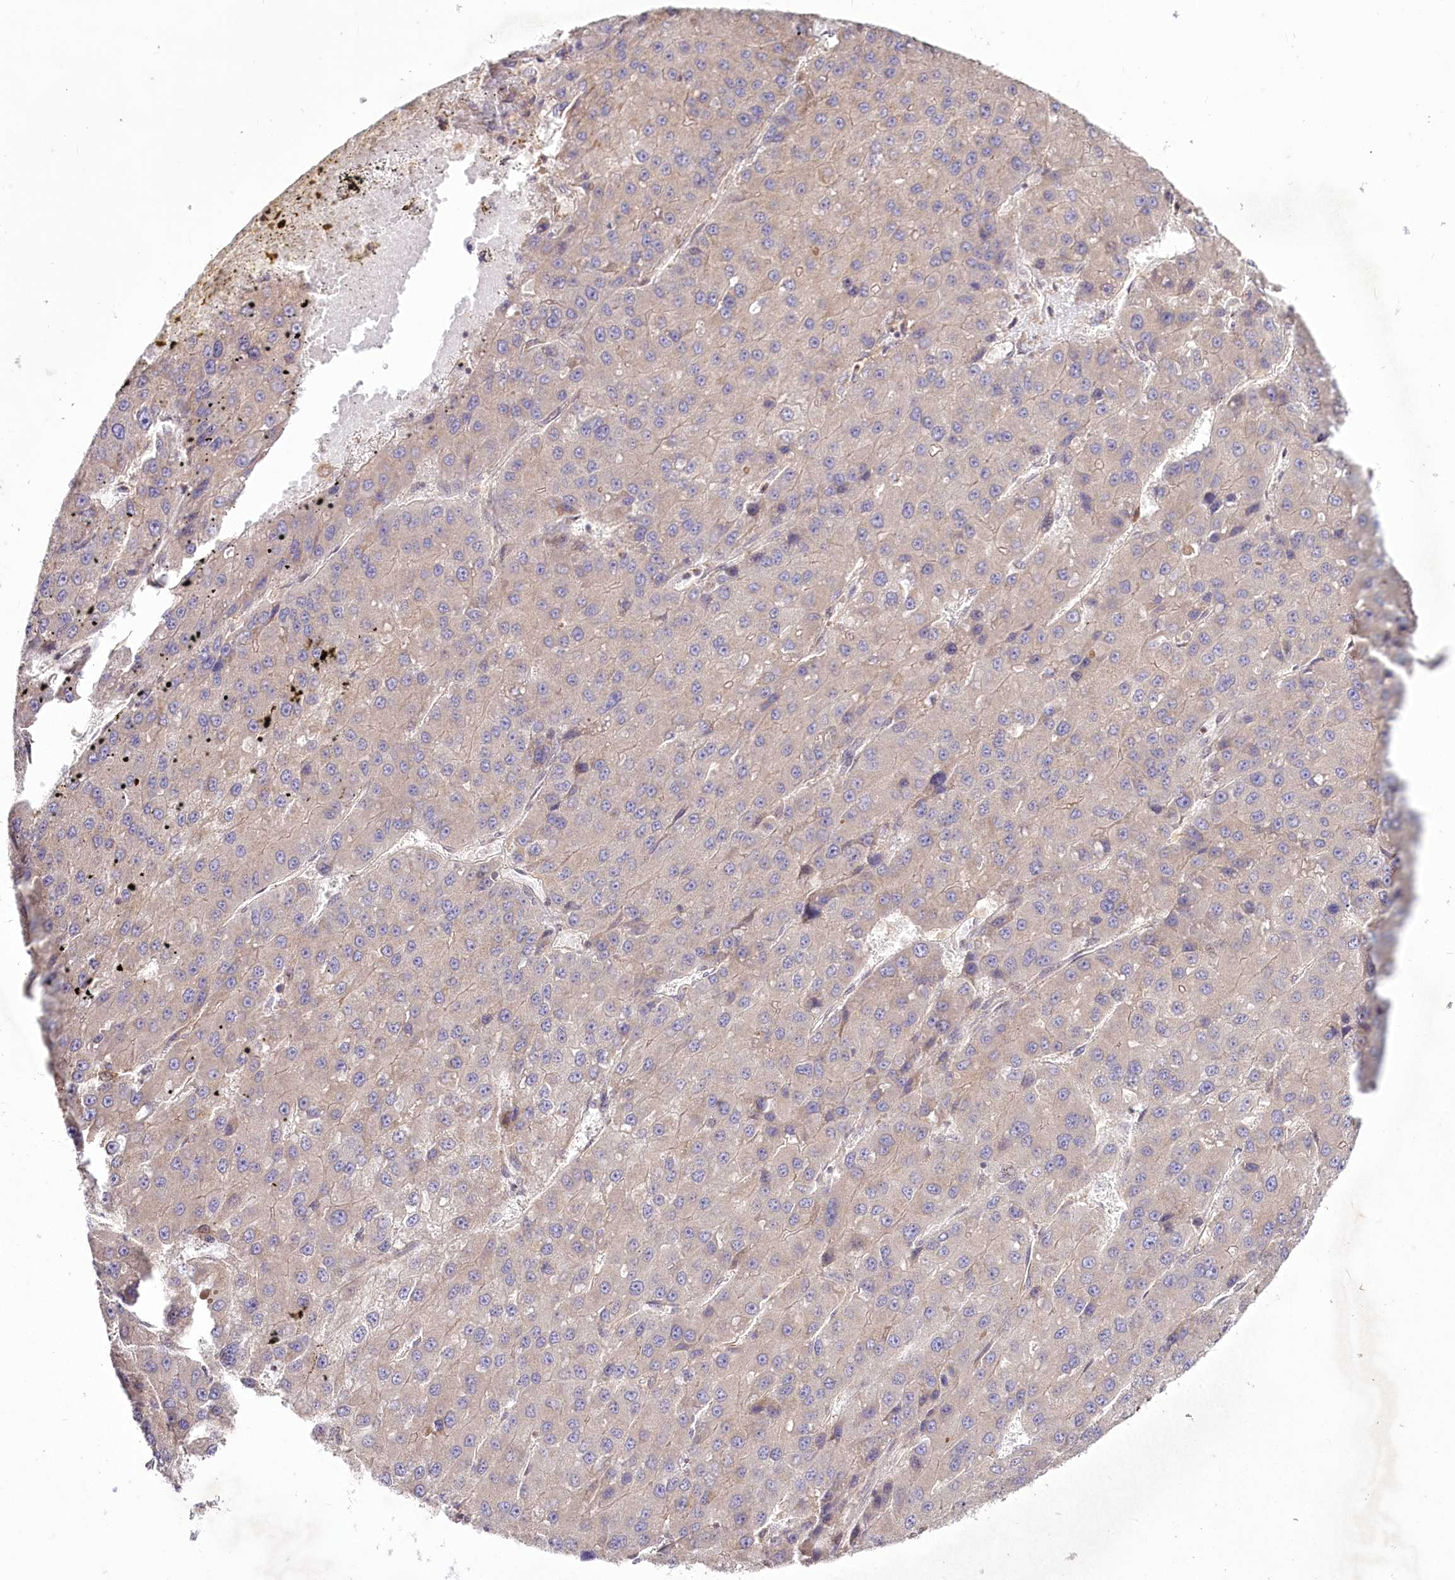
{"staining": {"intensity": "weak", "quantity": "<25%", "location": "cytoplasmic/membranous"}, "tissue": "liver cancer", "cell_type": "Tumor cells", "image_type": "cancer", "snomed": [{"axis": "morphology", "description": "Carcinoma, Hepatocellular, NOS"}, {"axis": "topography", "description": "Liver"}], "caption": "This histopathology image is of liver cancer stained with immunohistochemistry to label a protein in brown with the nuclei are counter-stained blue. There is no staining in tumor cells.", "gene": "SH3TC1", "patient": {"sex": "female", "age": 73}}